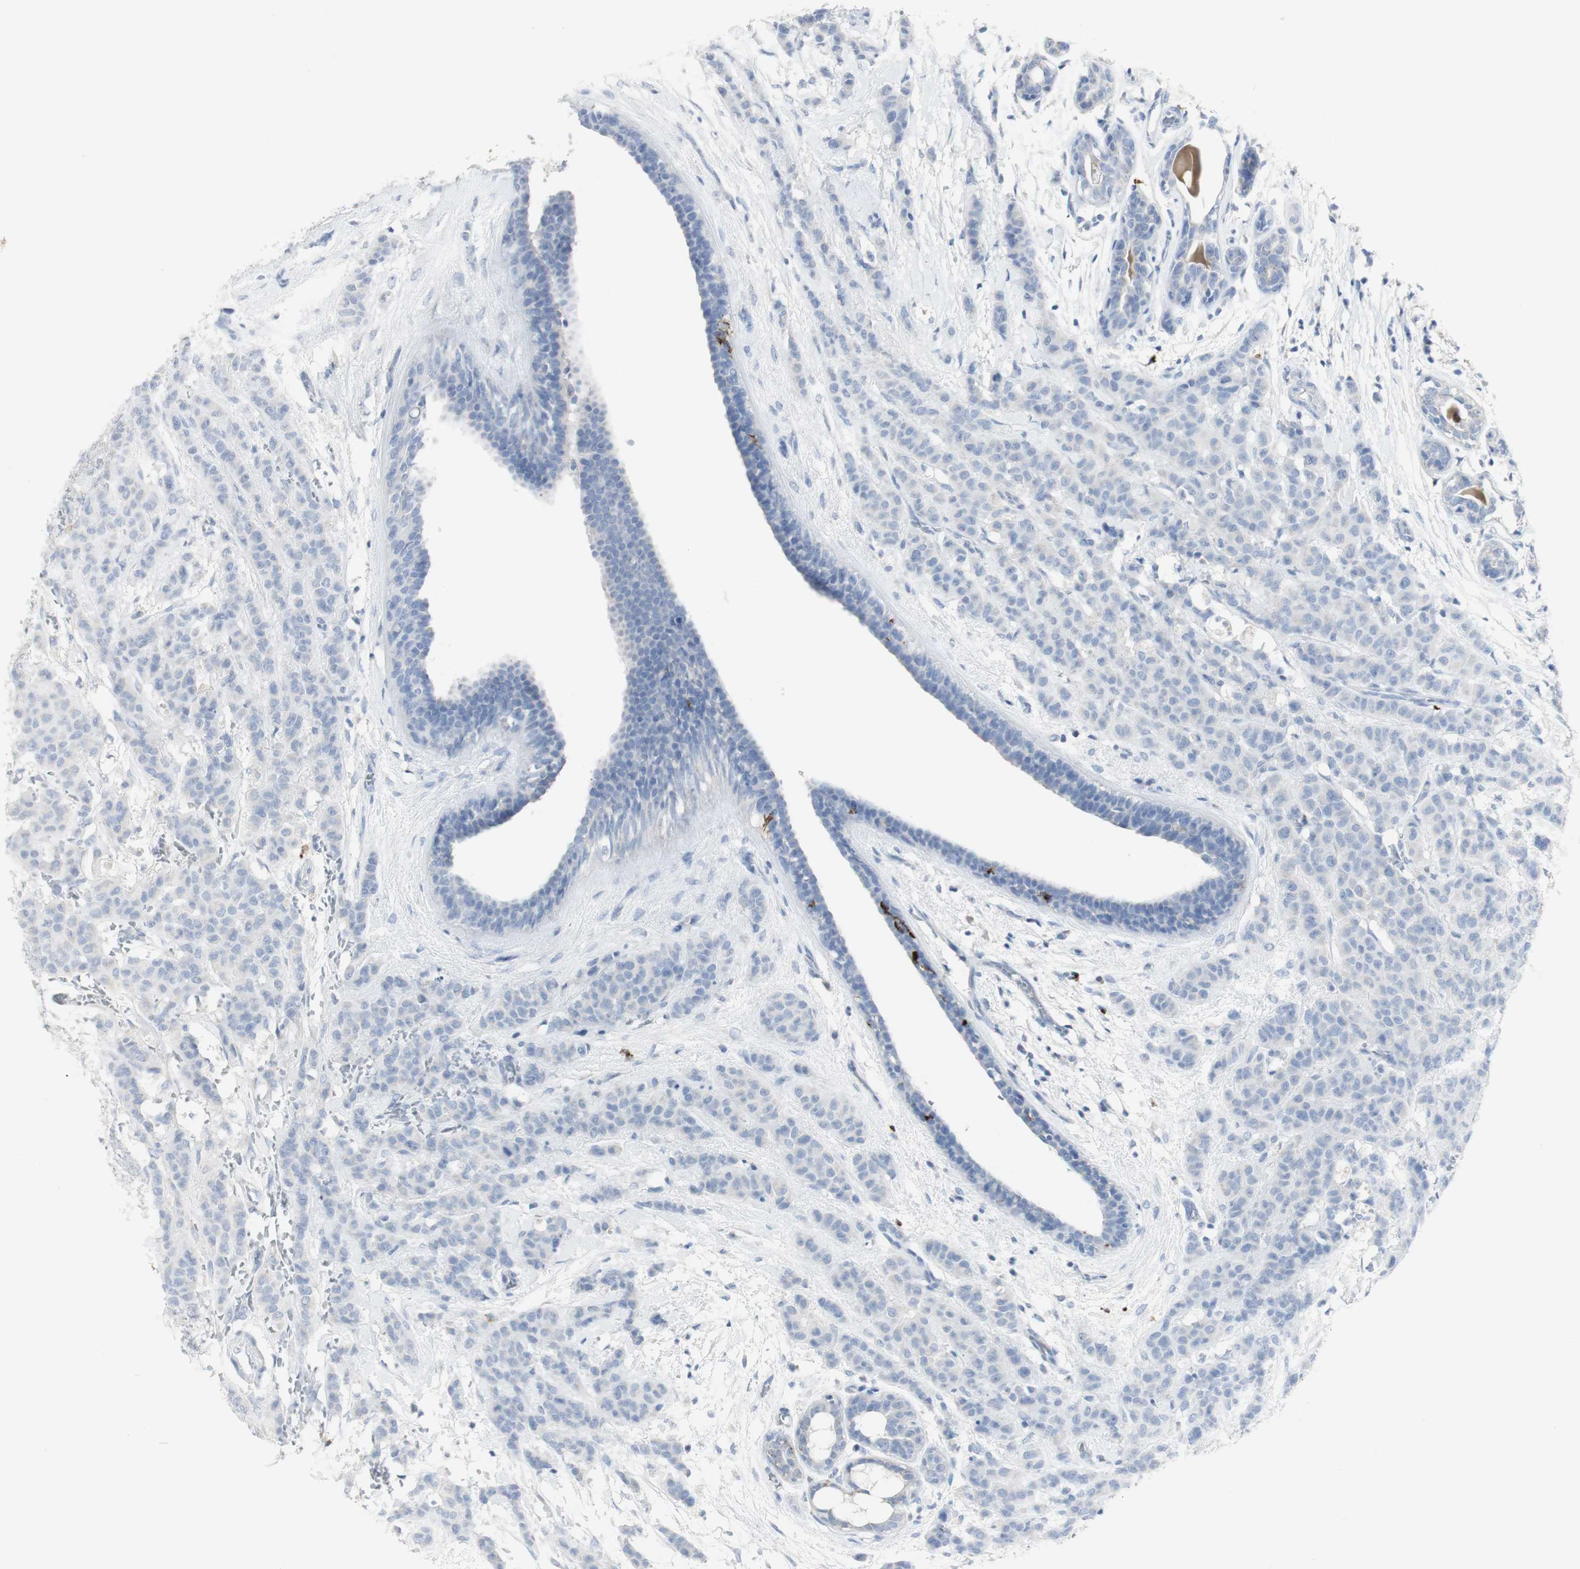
{"staining": {"intensity": "negative", "quantity": "none", "location": "none"}, "tissue": "breast cancer", "cell_type": "Tumor cells", "image_type": "cancer", "snomed": [{"axis": "morphology", "description": "Normal tissue, NOS"}, {"axis": "morphology", "description": "Duct carcinoma"}, {"axis": "topography", "description": "Breast"}], "caption": "Immunohistochemical staining of human breast invasive ductal carcinoma demonstrates no significant expression in tumor cells.", "gene": "CD207", "patient": {"sex": "female", "age": 40}}